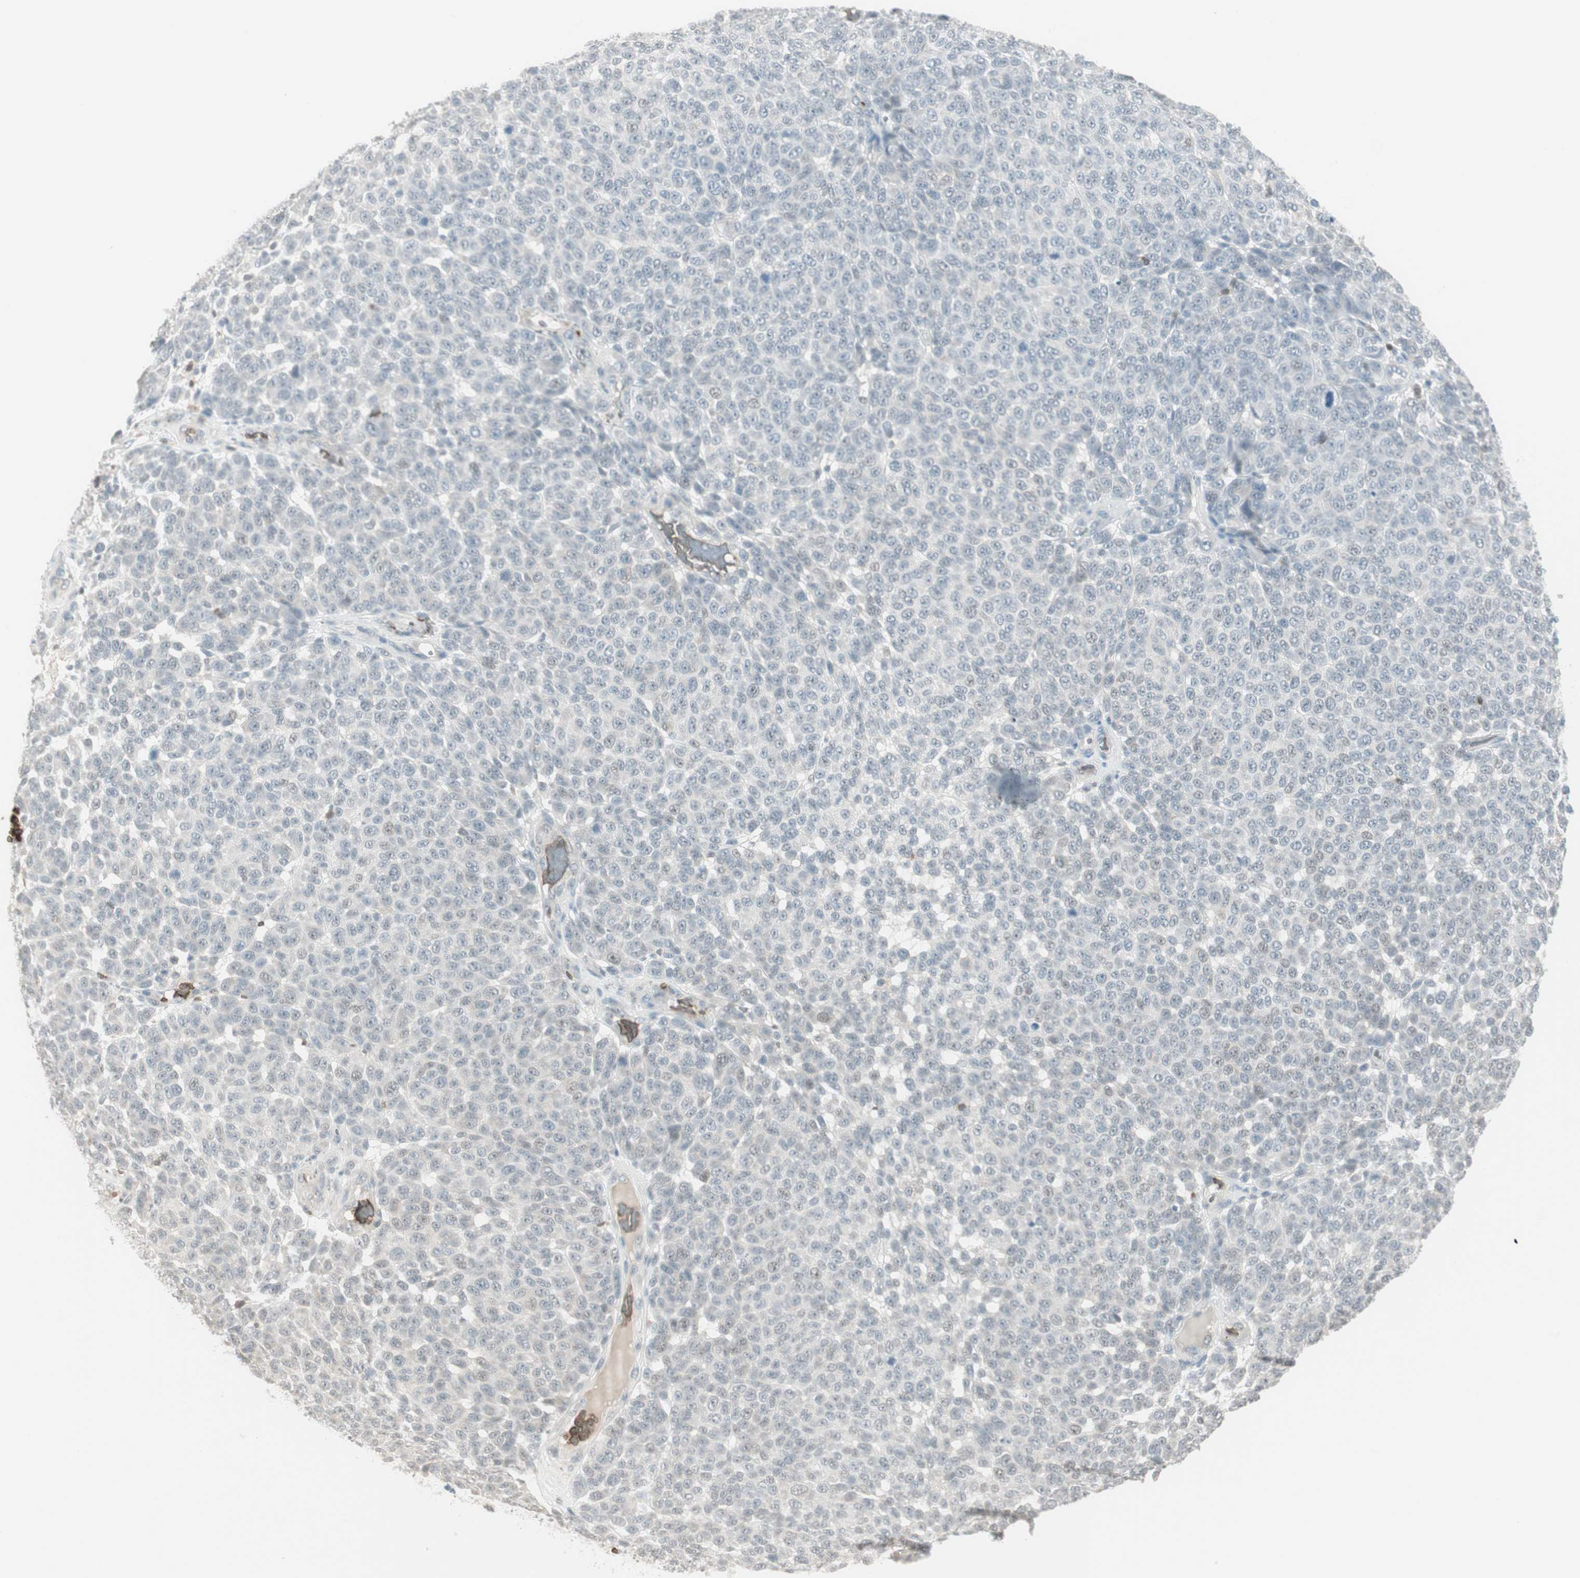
{"staining": {"intensity": "negative", "quantity": "none", "location": "none"}, "tissue": "melanoma", "cell_type": "Tumor cells", "image_type": "cancer", "snomed": [{"axis": "morphology", "description": "Malignant melanoma, NOS"}, {"axis": "topography", "description": "Skin"}], "caption": "Immunohistochemistry (IHC) histopathology image of neoplastic tissue: human melanoma stained with DAB reveals no significant protein staining in tumor cells.", "gene": "MAP4K1", "patient": {"sex": "male", "age": 59}}